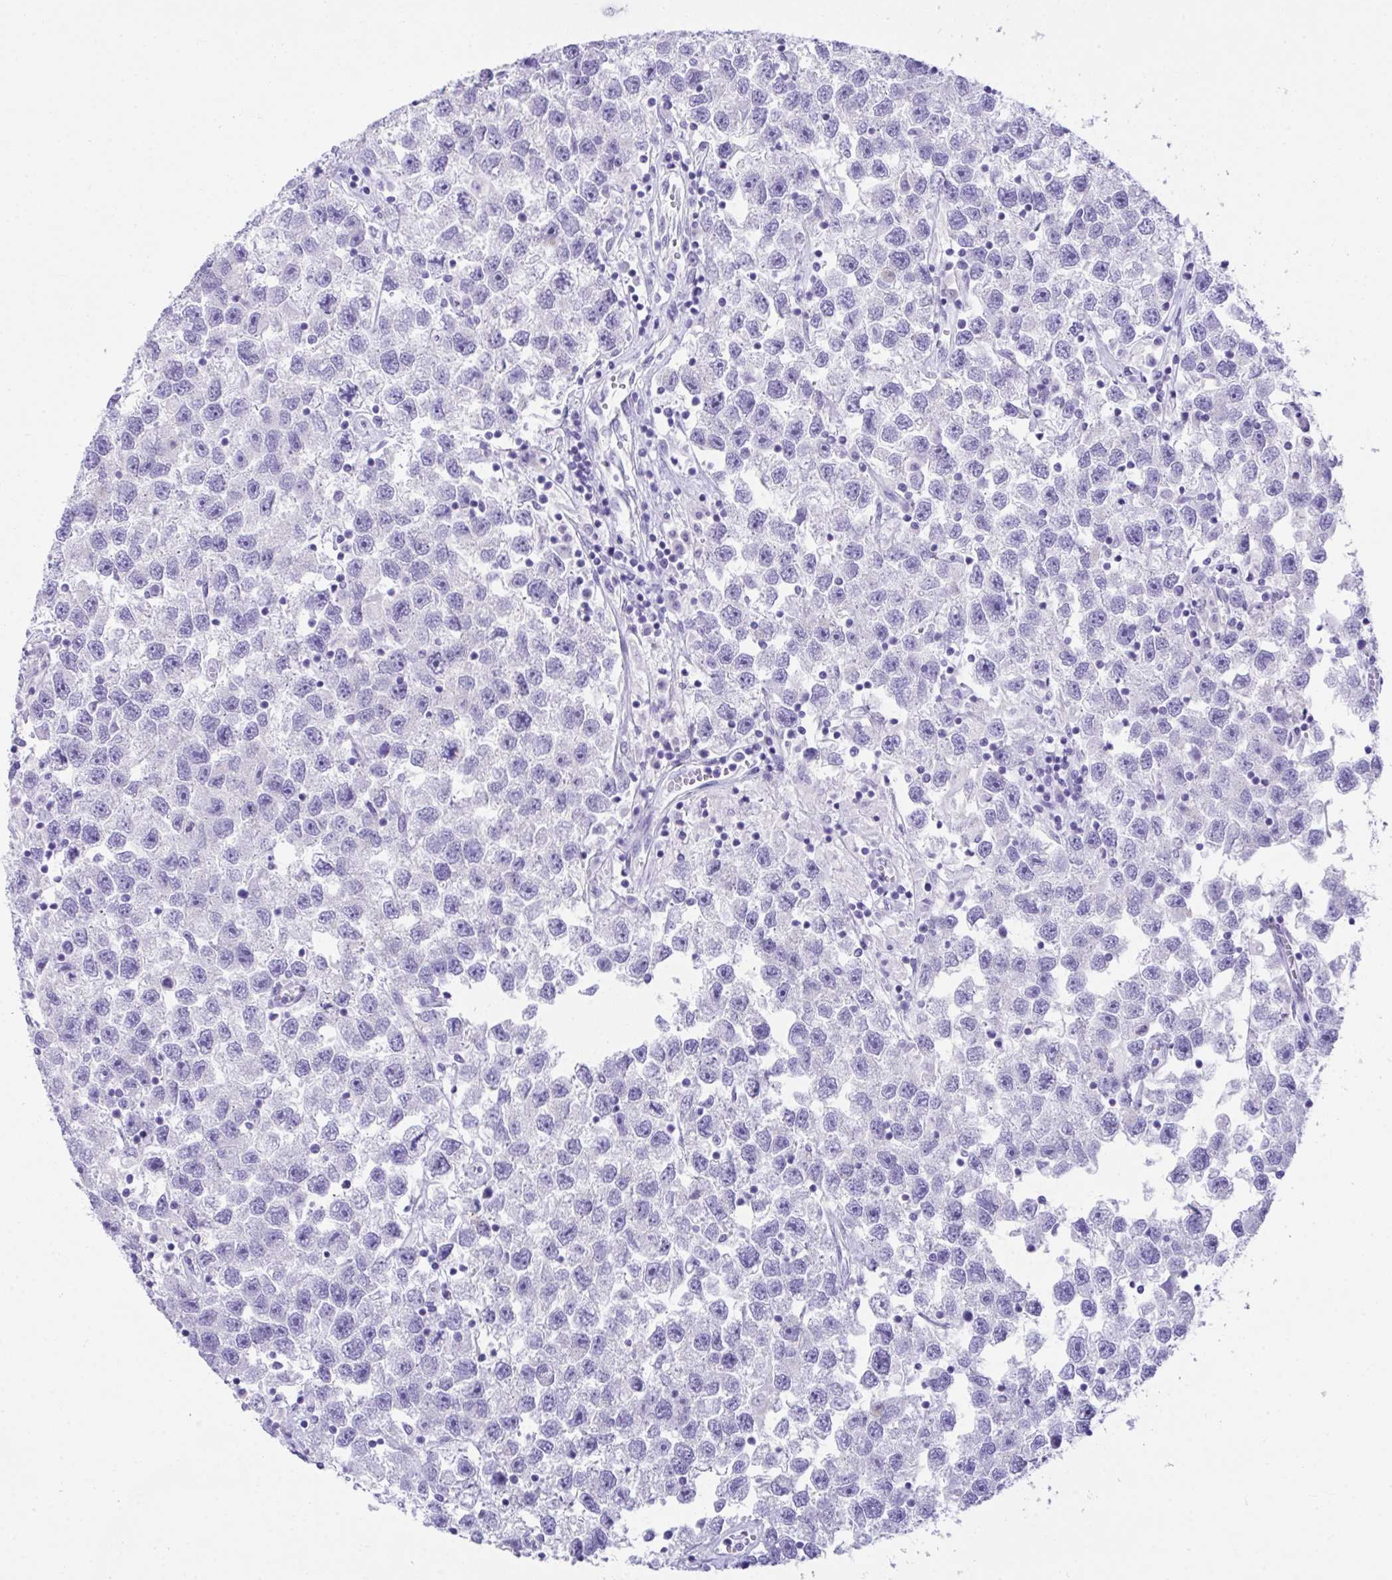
{"staining": {"intensity": "negative", "quantity": "none", "location": "none"}, "tissue": "testis cancer", "cell_type": "Tumor cells", "image_type": "cancer", "snomed": [{"axis": "morphology", "description": "Seminoma, NOS"}, {"axis": "topography", "description": "Testis"}], "caption": "Tumor cells show no significant expression in testis seminoma. Brightfield microscopy of immunohistochemistry (IHC) stained with DAB (brown) and hematoxylin (blue), captured at high magnification.", "gene": "TMEM106B", "patient": {"sex": "male", "age": 26}}